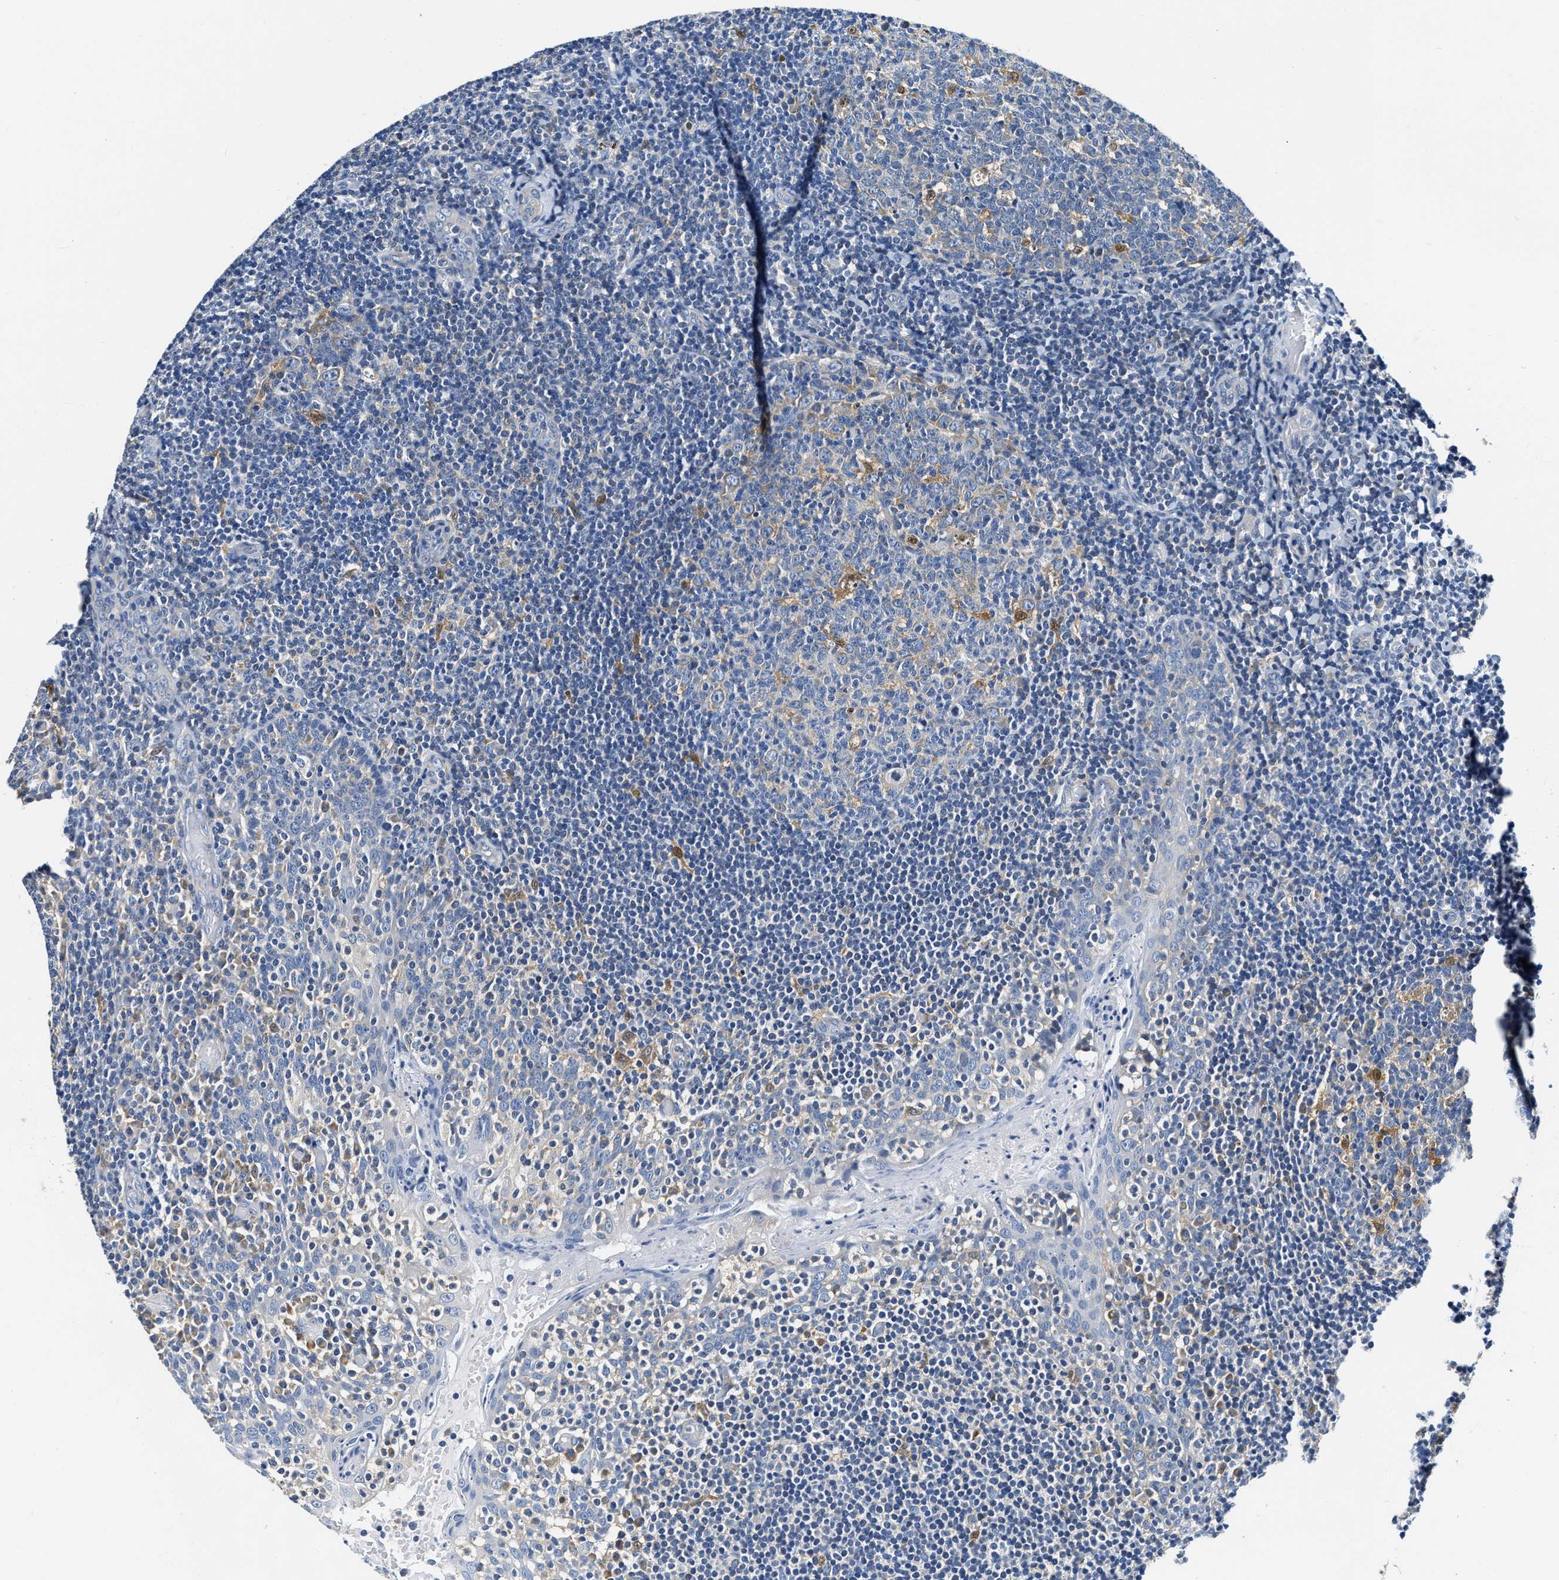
{"staining": {"intensity": "moderate", "quantity": "<25%", "location": "cytoplasmic/membranous"}, "tissue": "tonsil", "cell_type": "Germinal center cells", "image_type": "normal", "snomed": [{"axis": "morphology", "description": "Normal tissue, NOS"}, {"axis": "topography", "description": "Tonsil"}], "caption": "Immunohistochemistry (IHC) photomicrograph of benign tonsil: human tonsil stained using immunohistochemistry exhibits low levels of moderate protein expression localized specifically in the cytoplasmic/membranous of germinal center cells, appearing as a cytoplasmic/membranous brown color.", "gene": "EIF2AK2", "patient": {"sex": "female", "age": 19}}